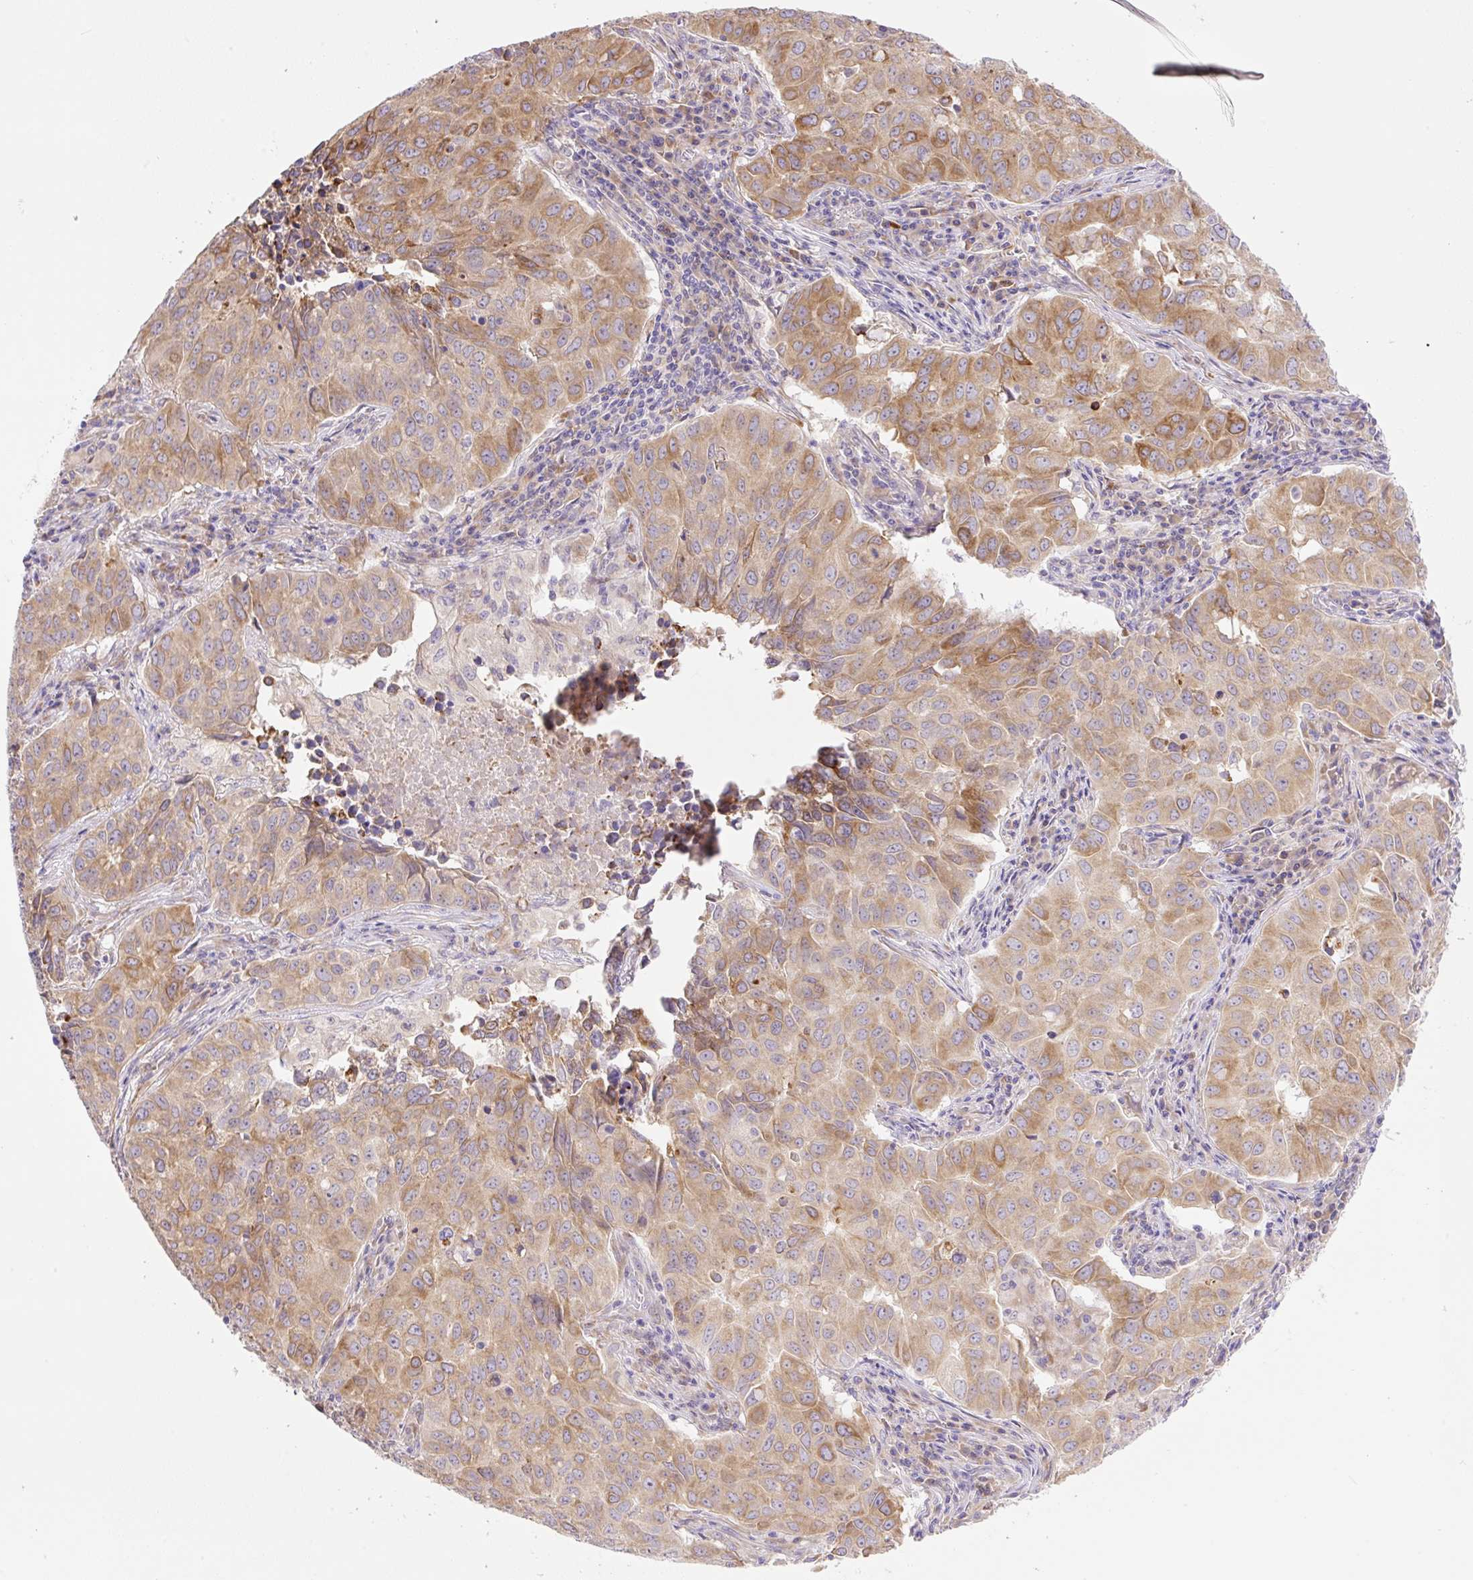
{"staining": {"intensity": "moderate", "quantity": ">75%", "location": "cytoplasmic/membranous"}, "tissue": "lung cancer", "cell_type": "Tumor cells", "image_type": "cancer", "snomed": [{"axis": "morphology", "description": "Adenocarcinoma, NOS"}, {"axis": "topography", "description": "Lung"}], "caption": "Immunohistochemistry image of human lung adenocarcinoma stained for a protein (brown), which displays medium levels of moderate cytoplasmic/membranous positivity in approximately >75% of tumor cells.", "gene": "POFUT1", "patient": {"sex": "female", "age": 50}}